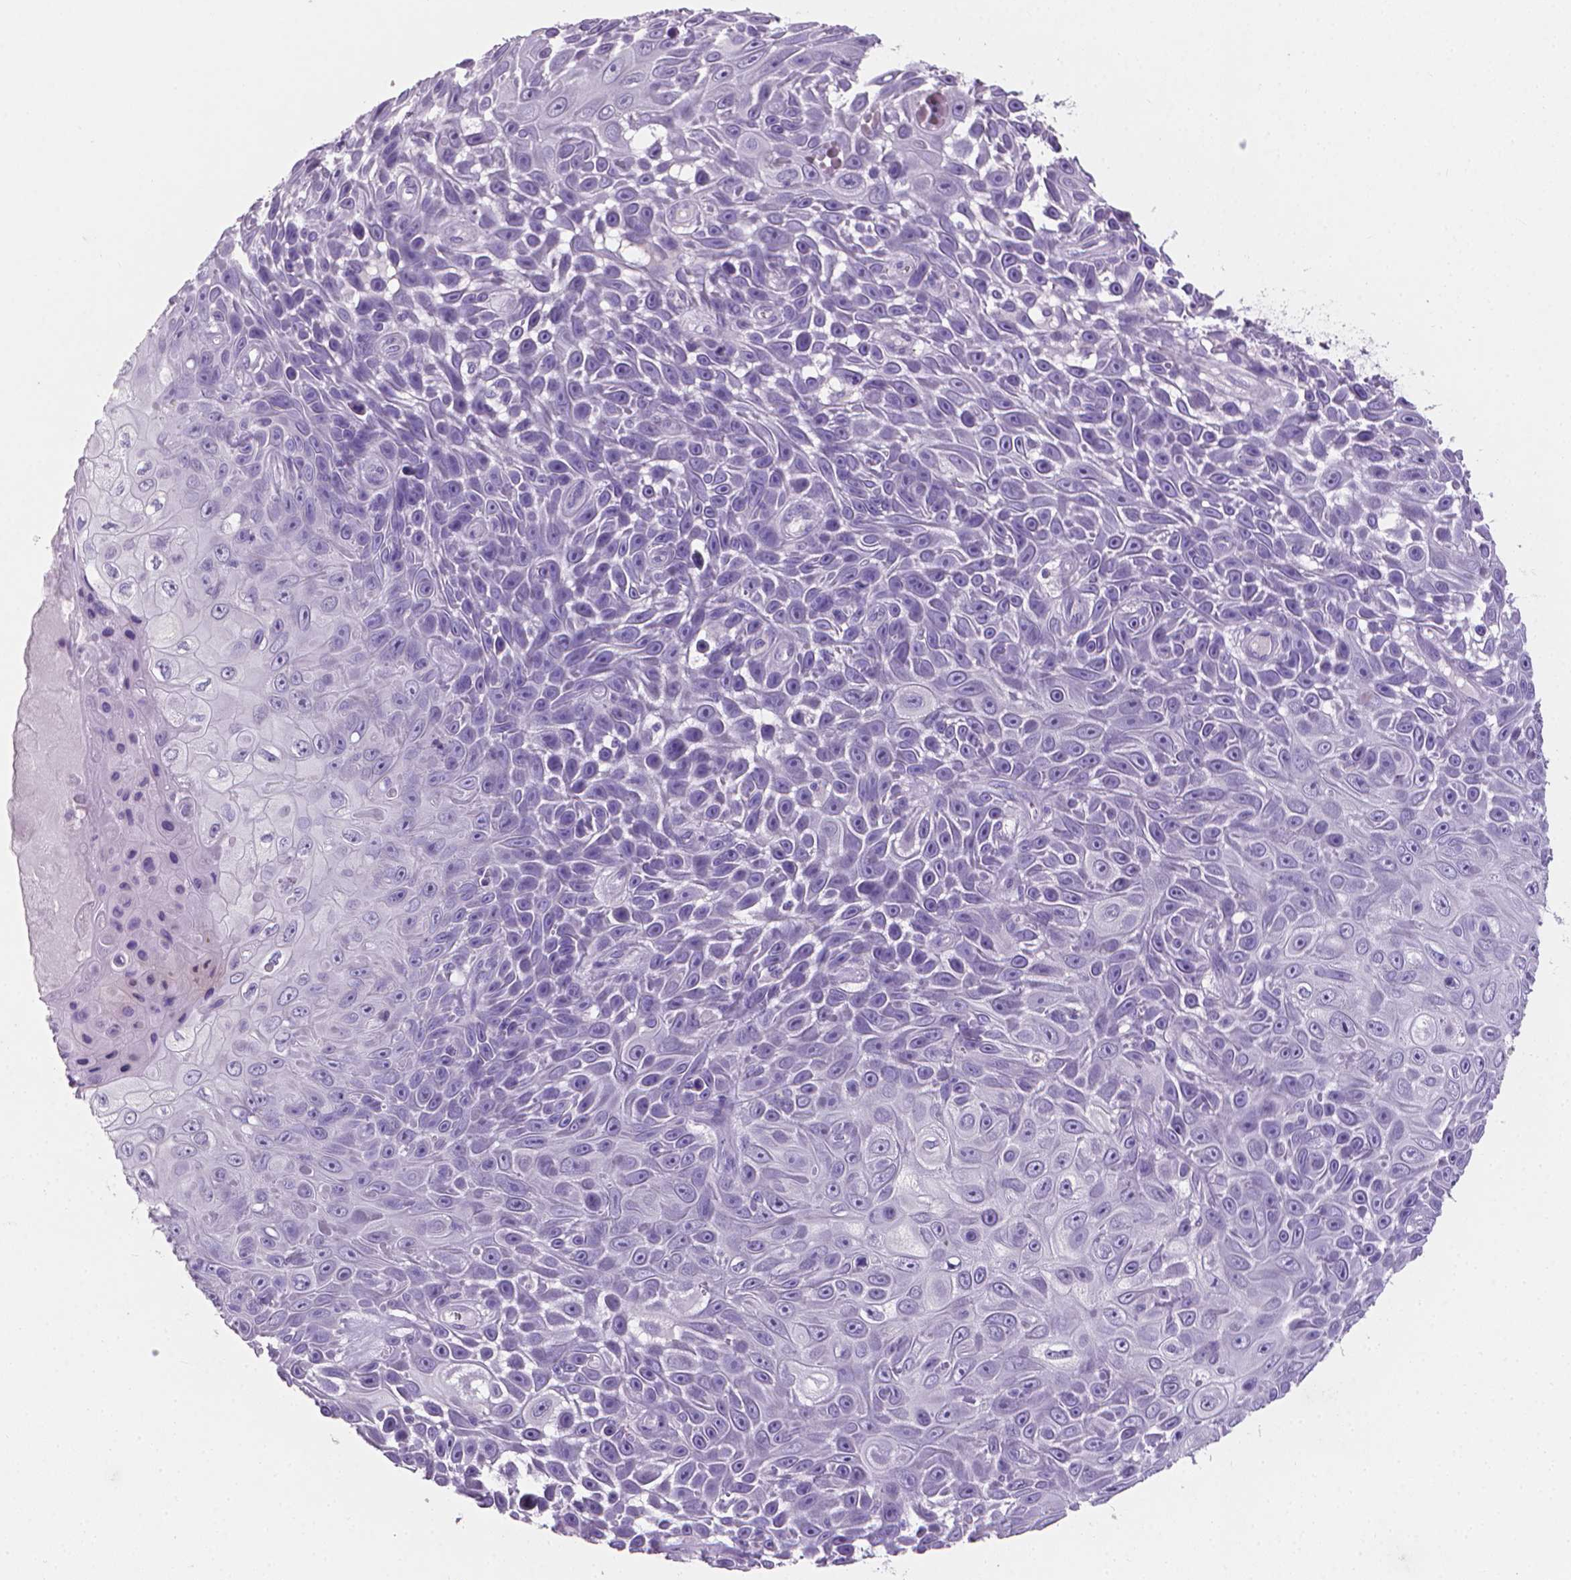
{"staining": {"intensity": "negative", "quantity": "none", "location": "none"}, "tissue": "skin cancer", "cell_type": "Tumor cells", "image_type": "cancer", "snomed": [{"axis": "morphology", "description": "Squamous cell carcinoma, NOS"}, {"axis": "topography", "description": "Skin"}], "caption": "The micrograph shows no staining of tumor cells in squamous cell carcinoma (skin).", "gene": "XPNPEP2", "patient": {"sex": "male", "age": 82}}